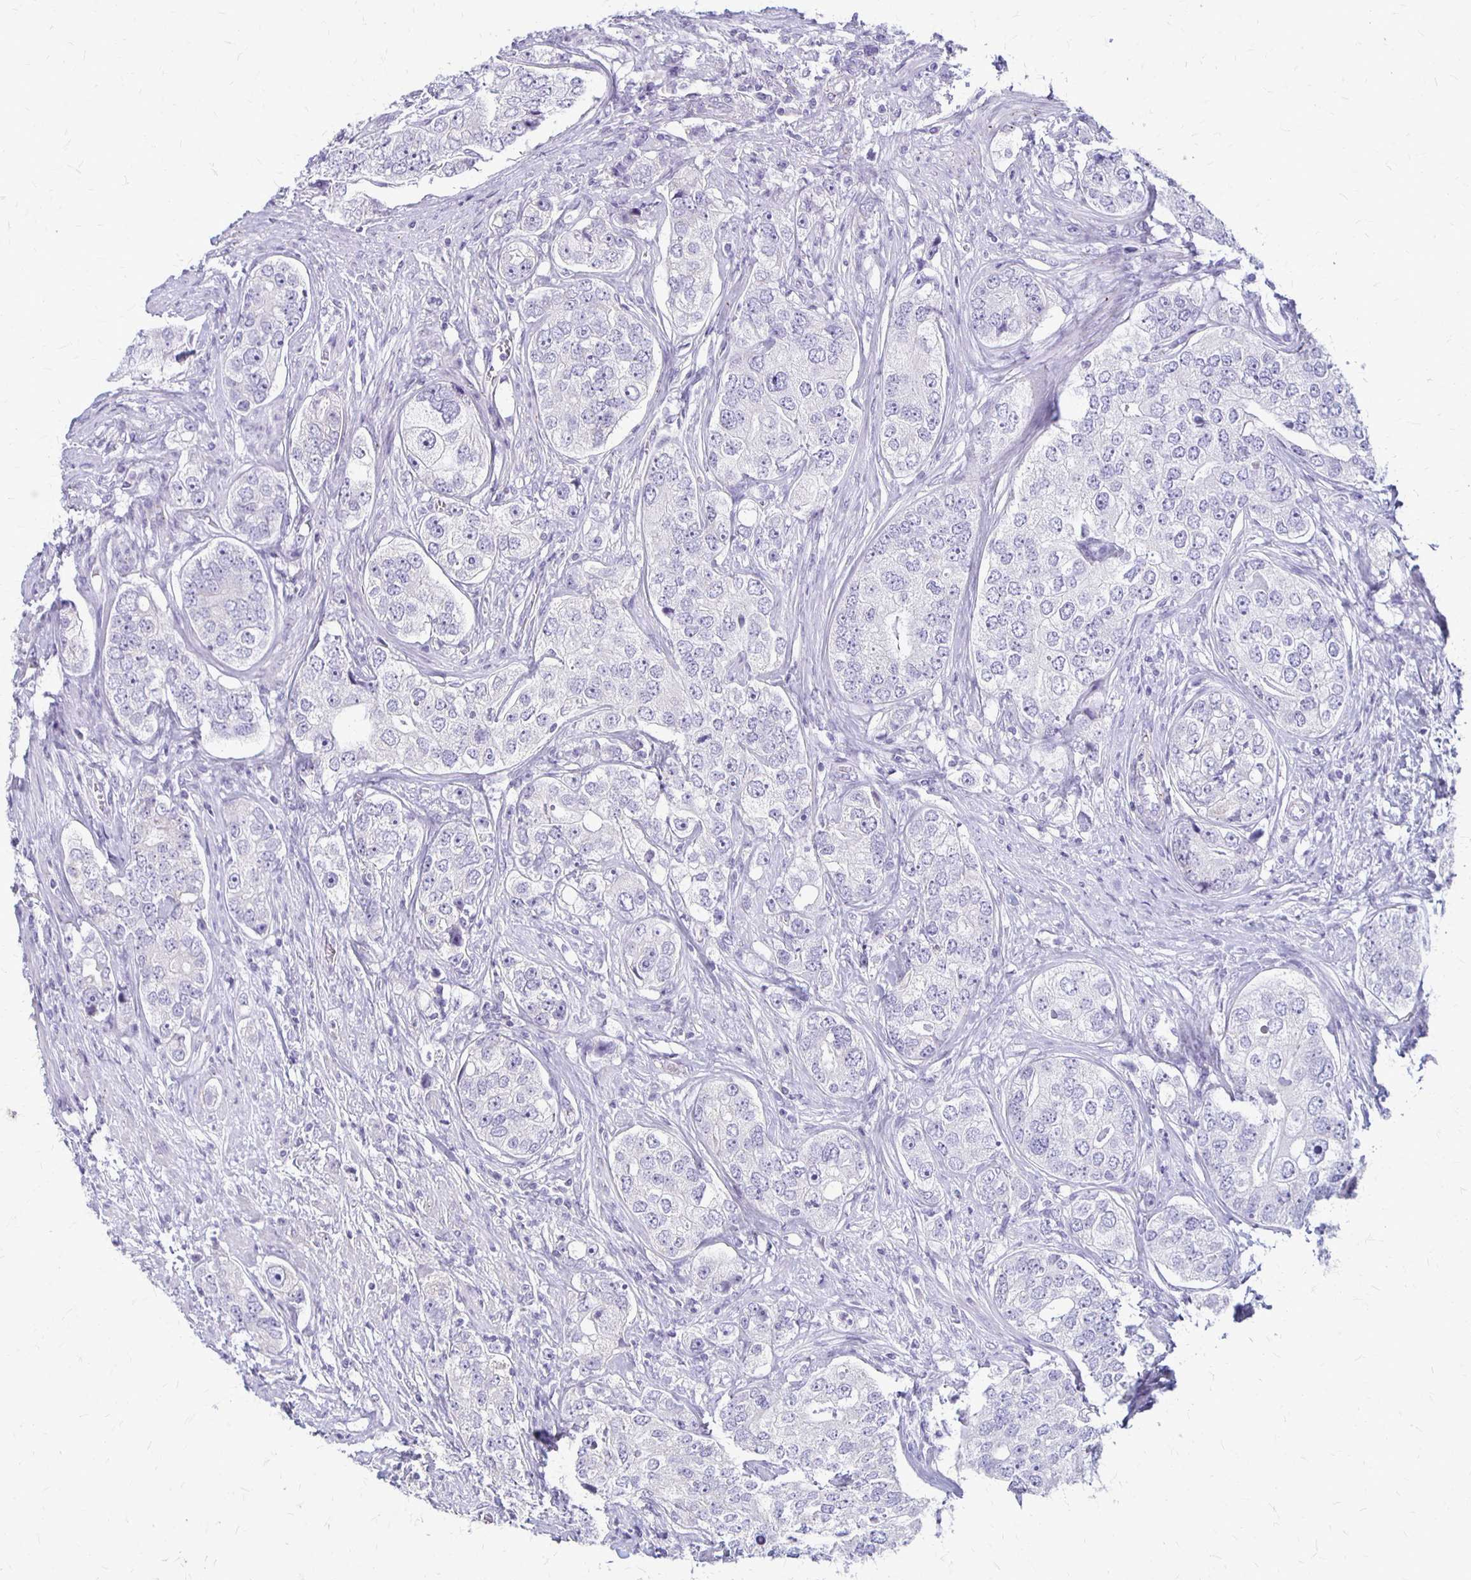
{"staining": {"intensity": "negative", "quantity": "none", "location": "none"}, "tissue": "prostate cancer", "cell_type": "Tumor cells", "image_type": "cancer", "snomed": [{"axis": "morphology", "description": "Adenocarcinoma, High grade"}, {"axis": "topography", "description": "Prostate"}], "caption": "Human adenocarcinoma (high-grade) (prostate) stained for a protein using IHC exhibits no positivity in tumor cells.", "gene": "RHOC", "patient": {"sex": "male", "age": 60}}